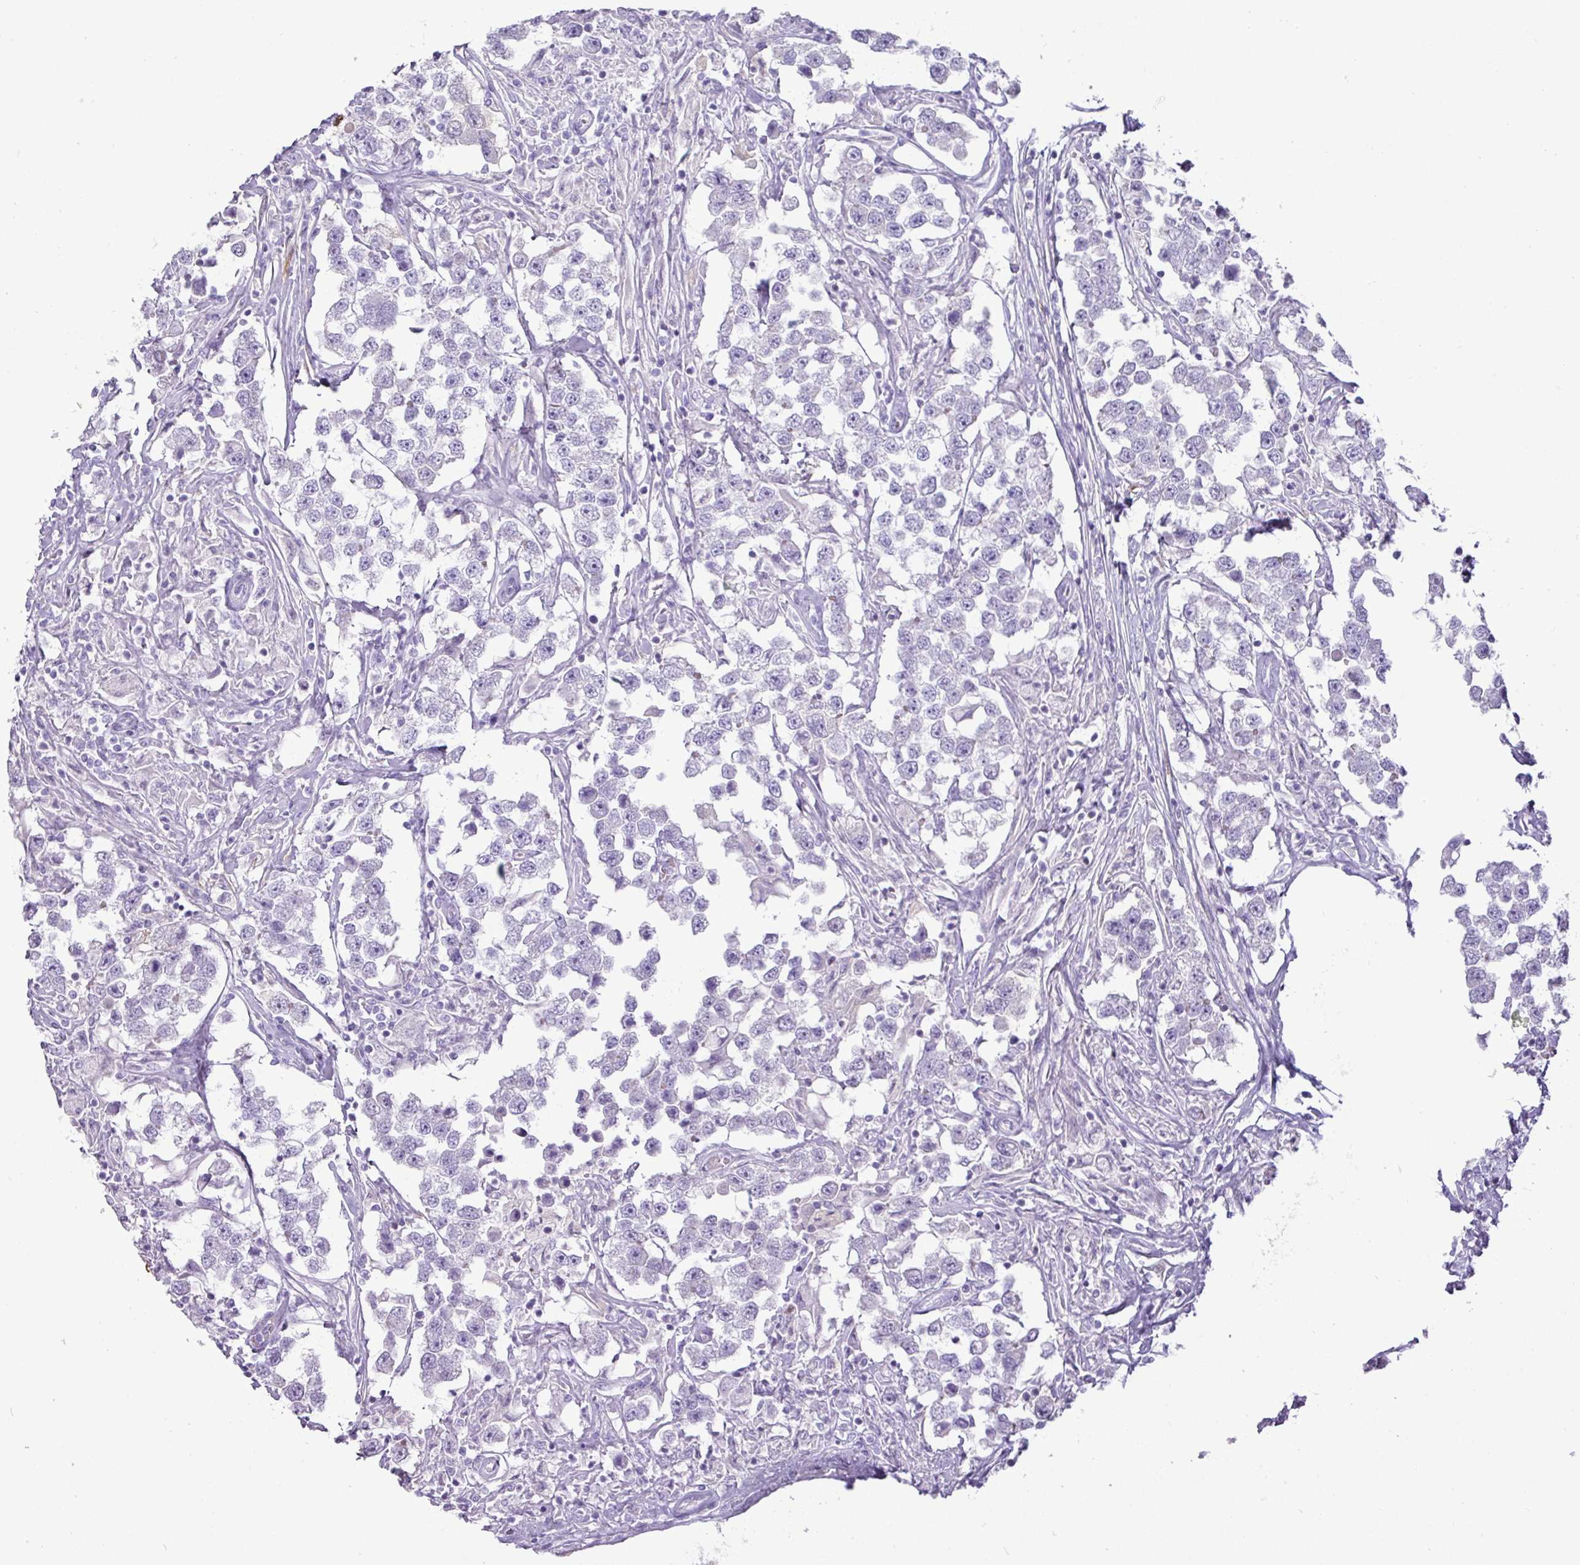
{"staining": {"intensity": "negative", "quantity": "none", "location": "none"}, "tissue": "testis cancer", "cell_type": "Tumor cells", "image_type": "cancer", "snomed": [{"axis": "morphology", "description": "Seminoma, NOS"}, {"axis": "topography", "description": "Testis"}], "caption": "DAB immunohistochemical staining of testis cancer demonstrates no significant positivity in tumor cells.", "gene": "GSTA3", "patient": {"sex": "male", "age": 46}}